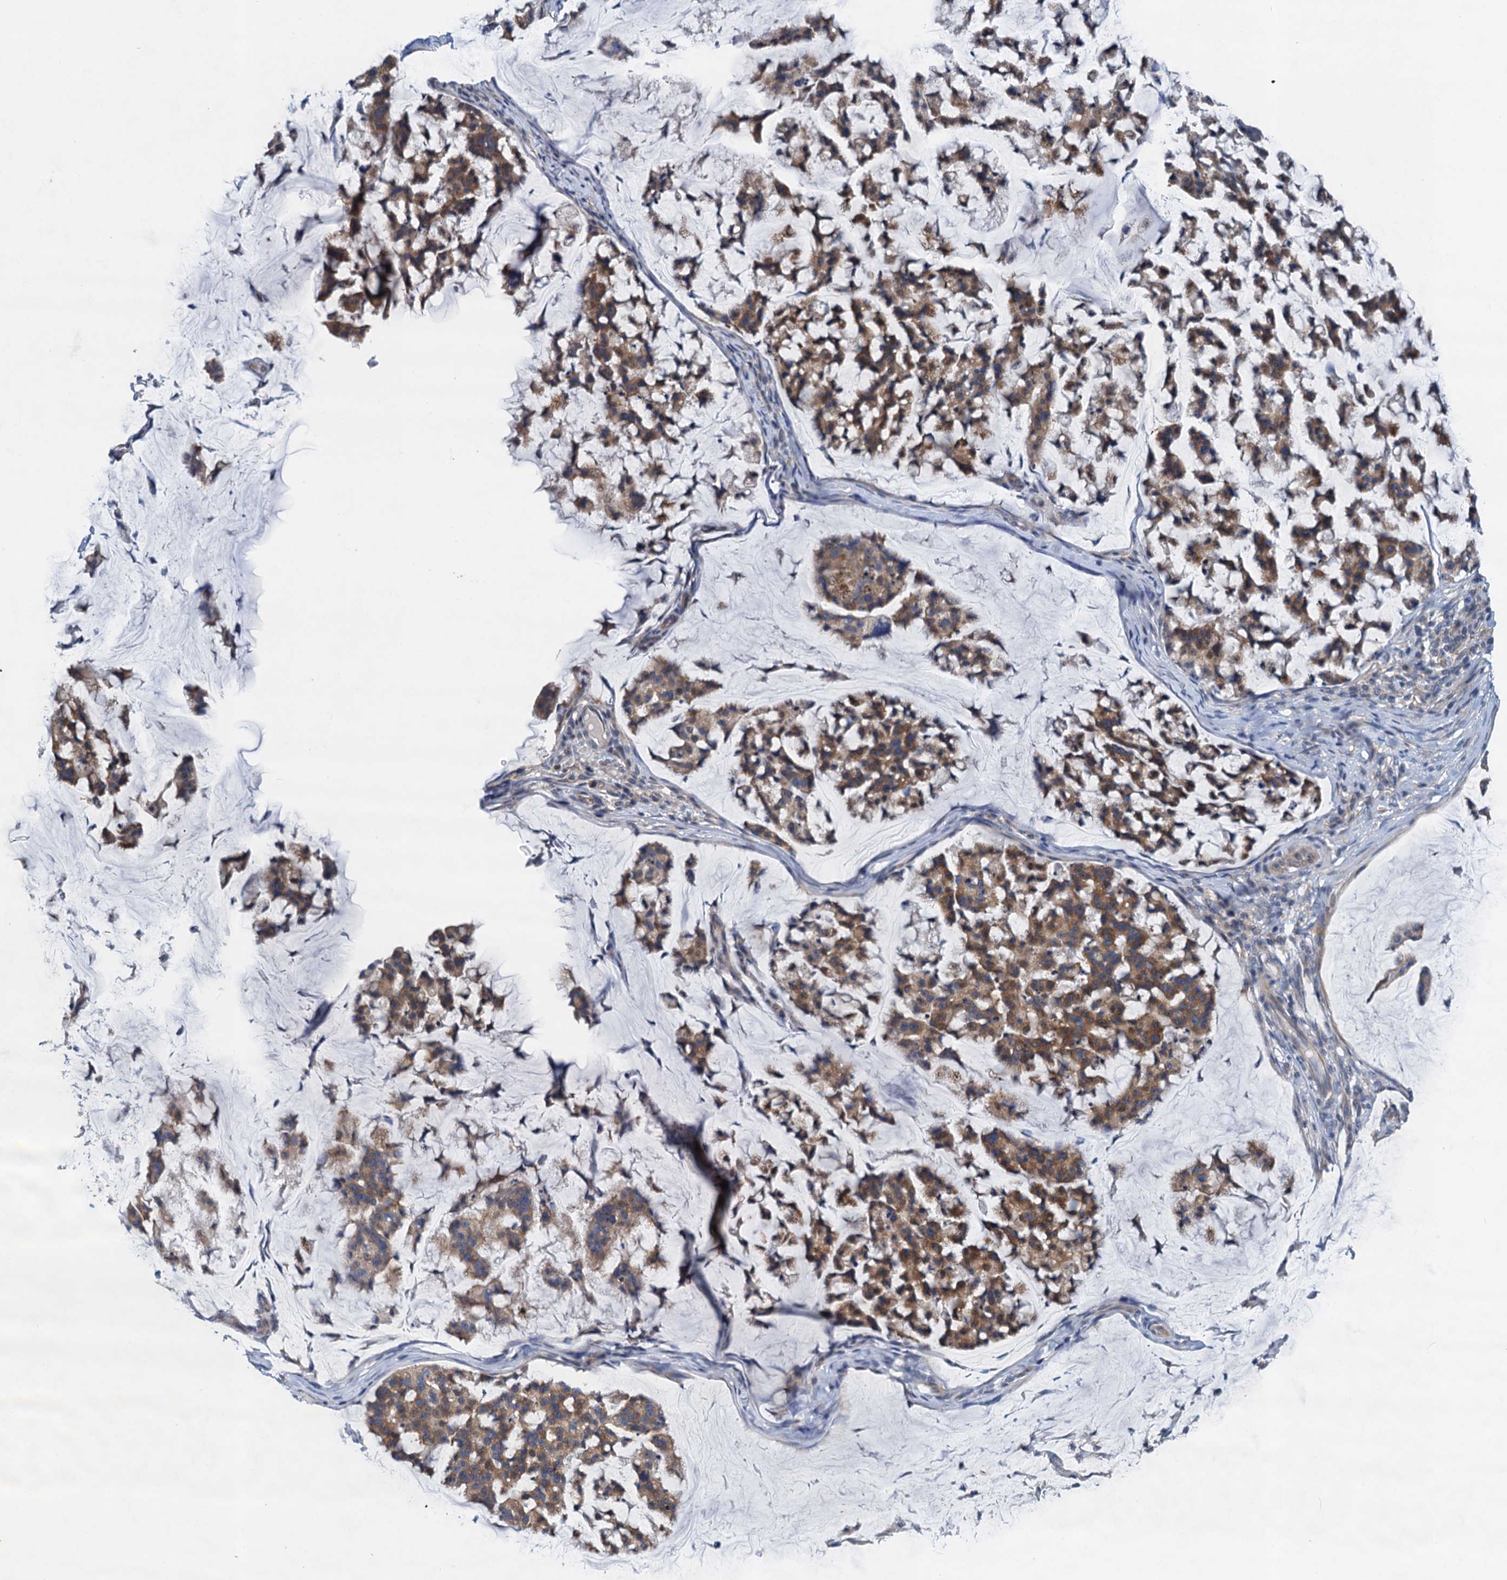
{"staining": {"intensity": "moderate", "quantity": ">75%", "location": "cytoplasmic/membranous"}, "tissue": "stomach cancer", "cell_type": "Tumor cells", "image_type": "cancer", "snomed": [{"axis": "morphology", "description": "Adenocarcinoma, NOS"}, {"axis": "topography", "description": "Stomach, lower"}], "caption": "A medium amount of moderate cytoplasmic/membranous positivity is identified in about >75% of tumor cells in stomach cancer (adenocarcinoma) tissue.", "gene": "NBEA", "patient": {"sex": "male", "age": 67}}